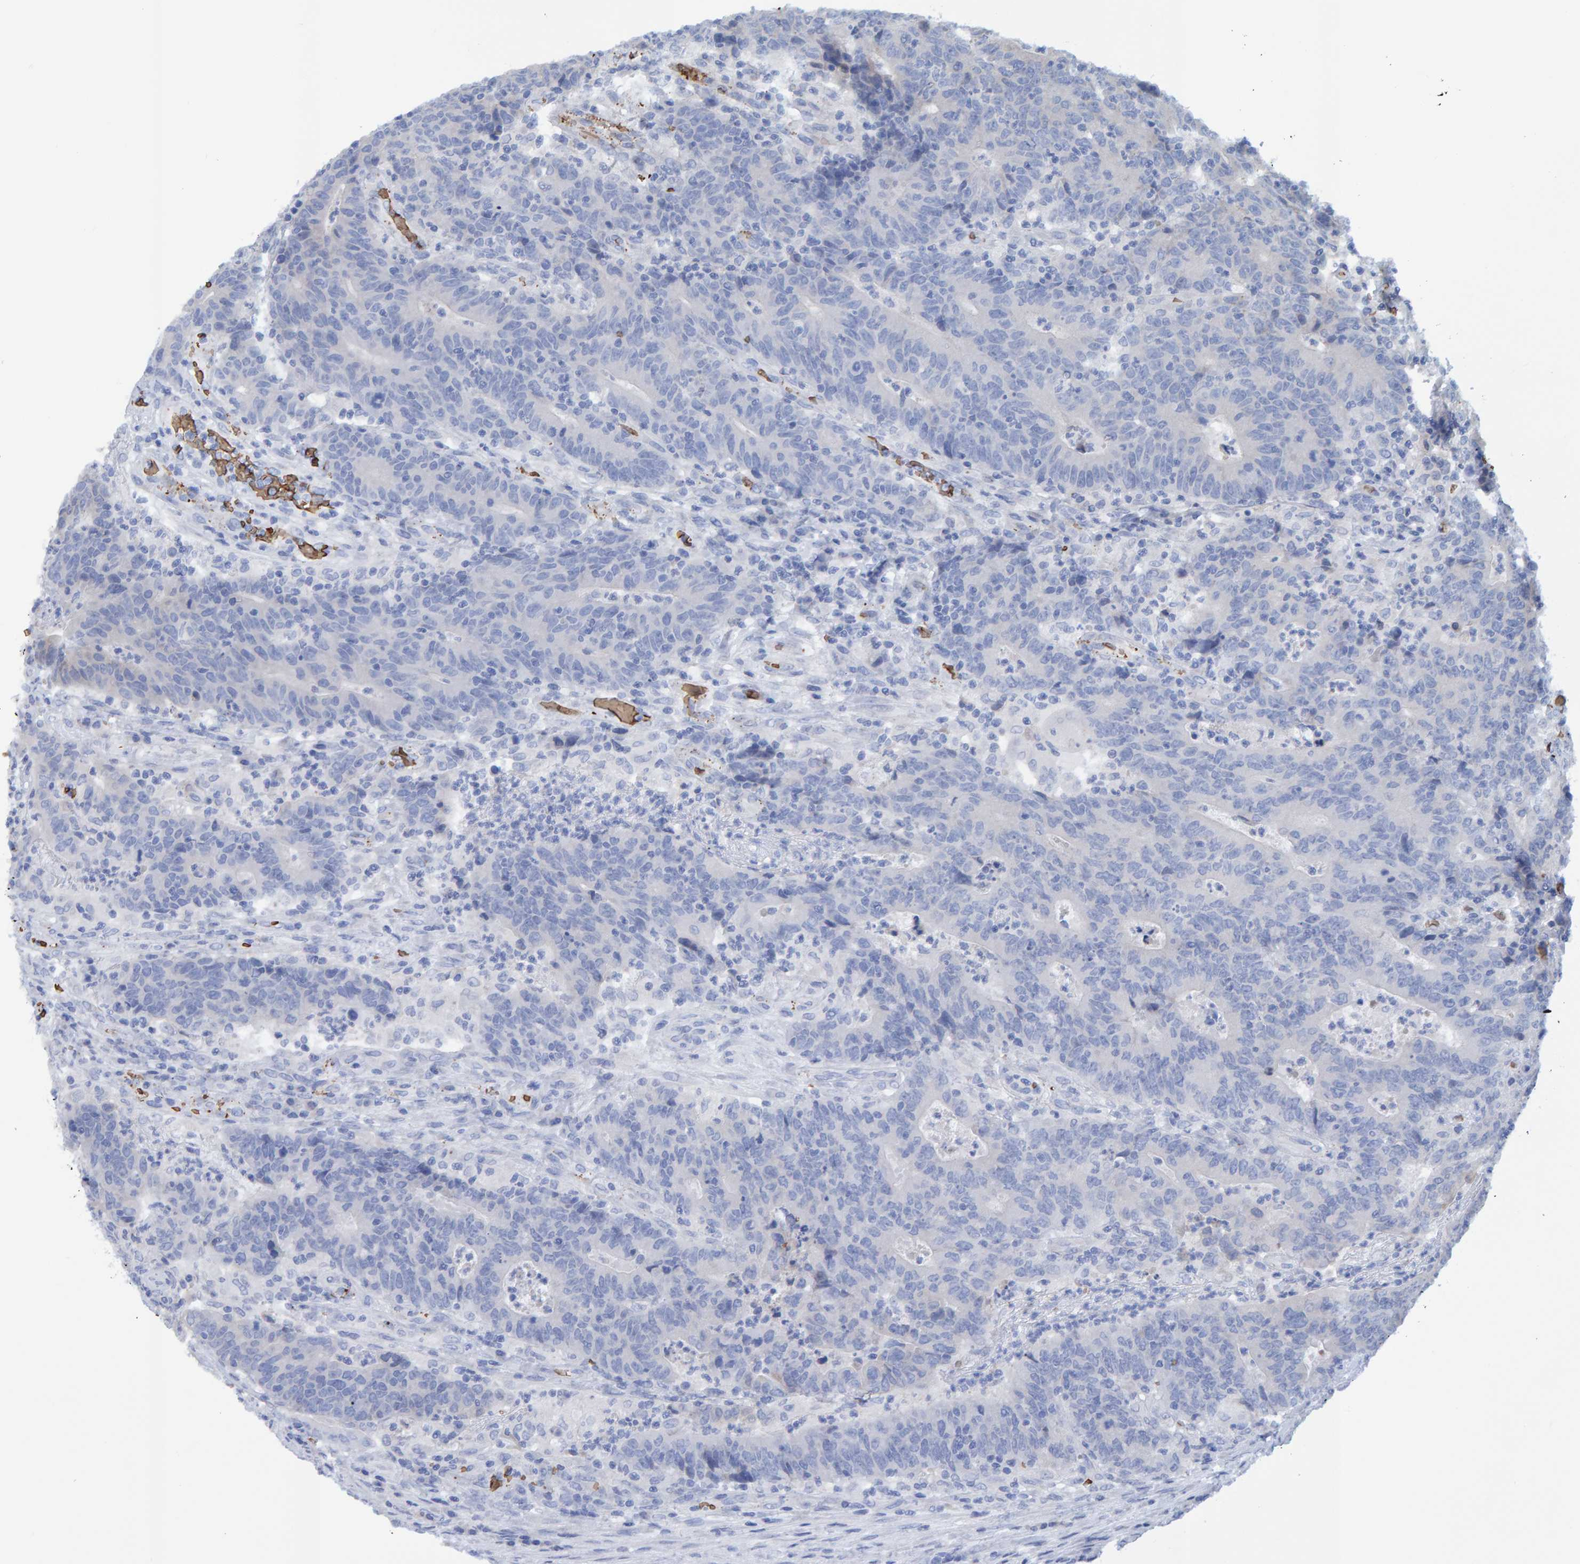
{"staining": {"intensity": "negative", "quantity": "none", "location": "none"}, "tissue": "colorectal cancer", "cell_type": "Tumor cells", "image_type": "cancer", "snomed": [{"axis": "morphology", "description": "Normal tissue, NOS"}, {"axis": "morphology", "description": "Adenocarcinoma, NOS"}, {"axis": "topography", "description": "Colon"}], "caption": "Immunohistochemistry (IHC) image of colorectal cancer stained for a protein (brown), which exhibits no positivity in tumor cells.", "gene": "VPS9D1", "patient": {"sex": "female", "age": 75}}